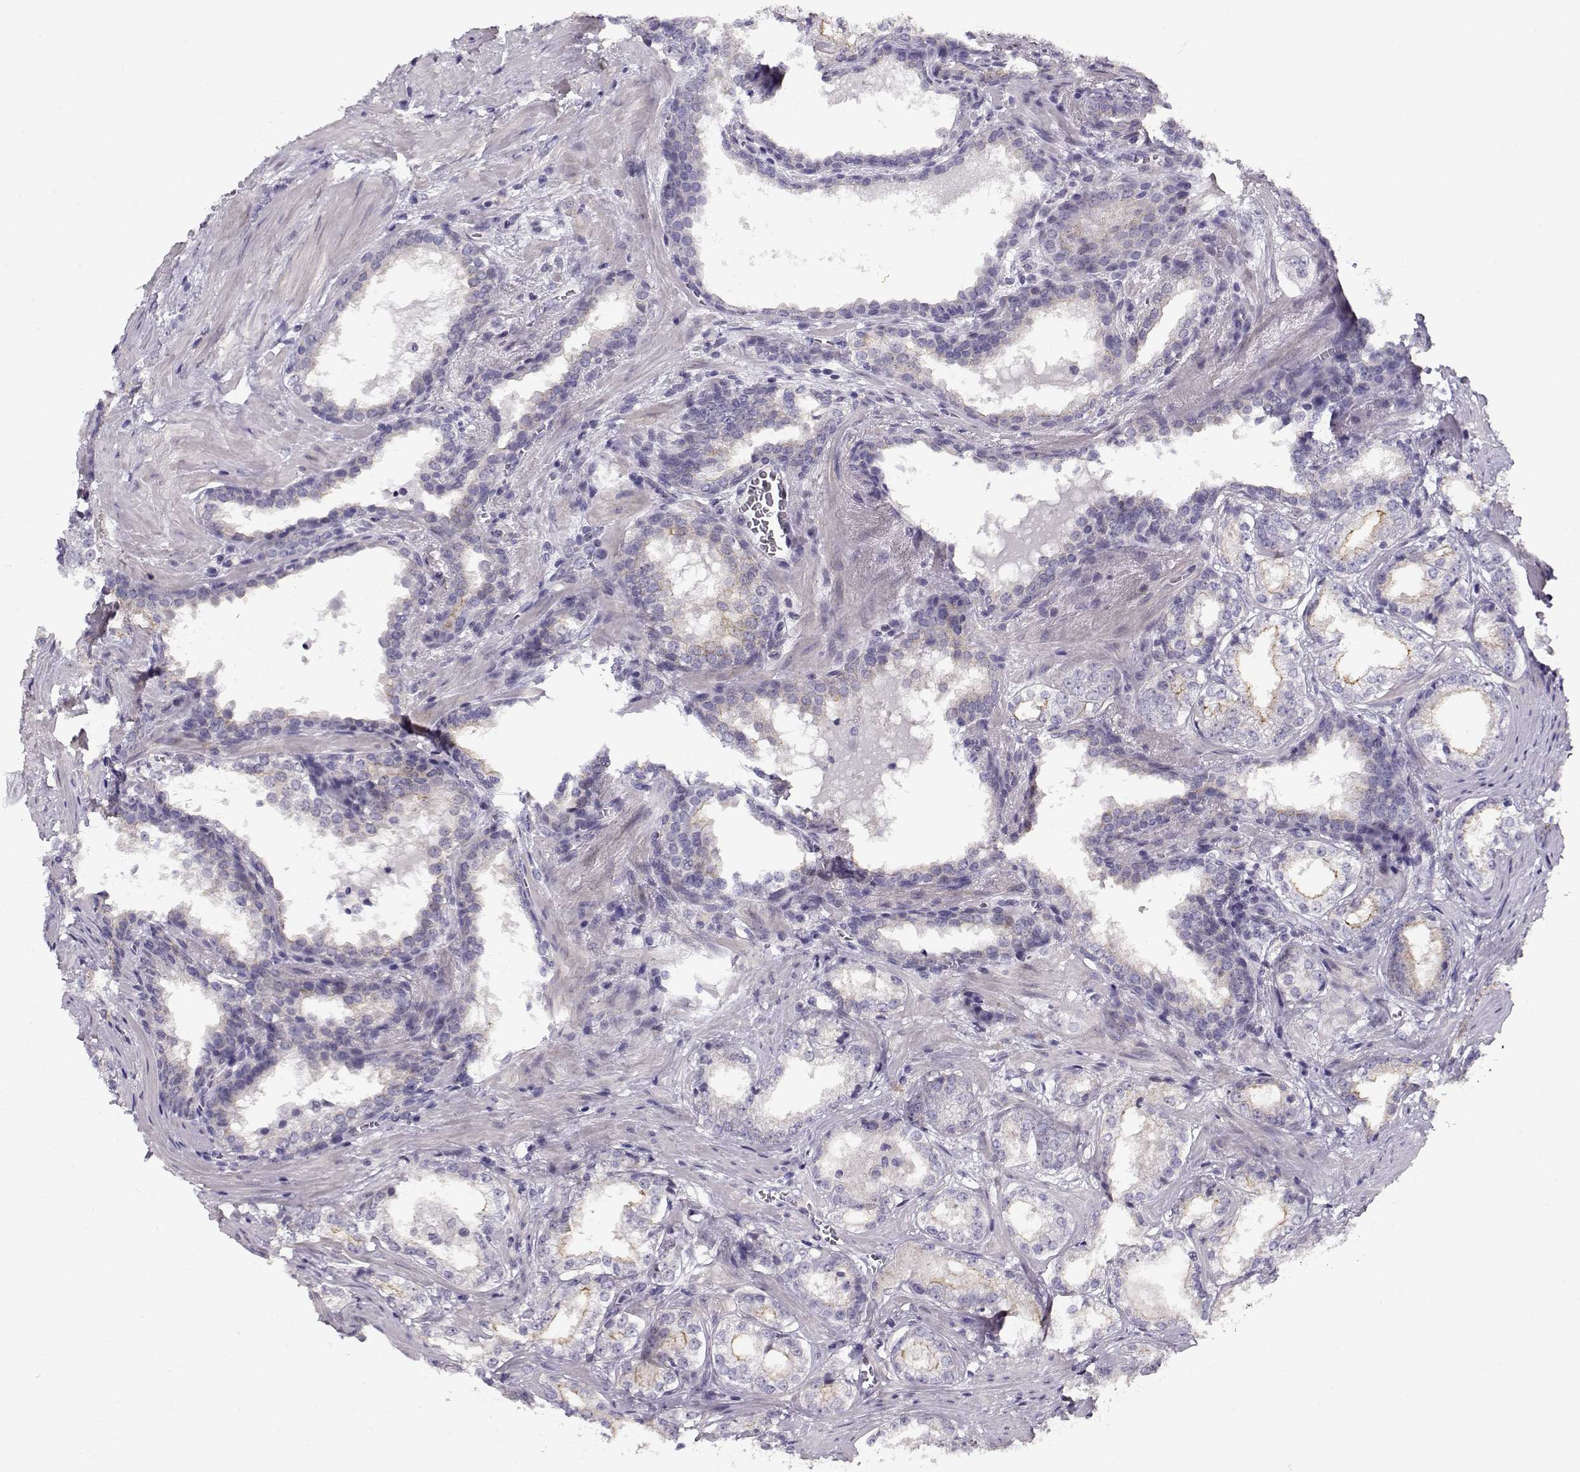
{"staining": {"intensity": "negative", "quantity": "none", "location": "none"}, "tissue": "prostate cancer", "cell_type": "Tumor cells", "image_type": "cancer", "snomed": [{"axis": "morphology", "description": "Adenocarcinoma, NOS"}, {"axis": "topography", "description": "Prostate and seminal vesicle, NOS"}], "caption": "Adenocarcinoma (prostate) stained for a protein using IHC demonstrates no positivity tumor cells.", "gene": "CRX", "patient": {"sex": "male", "age": 63}}